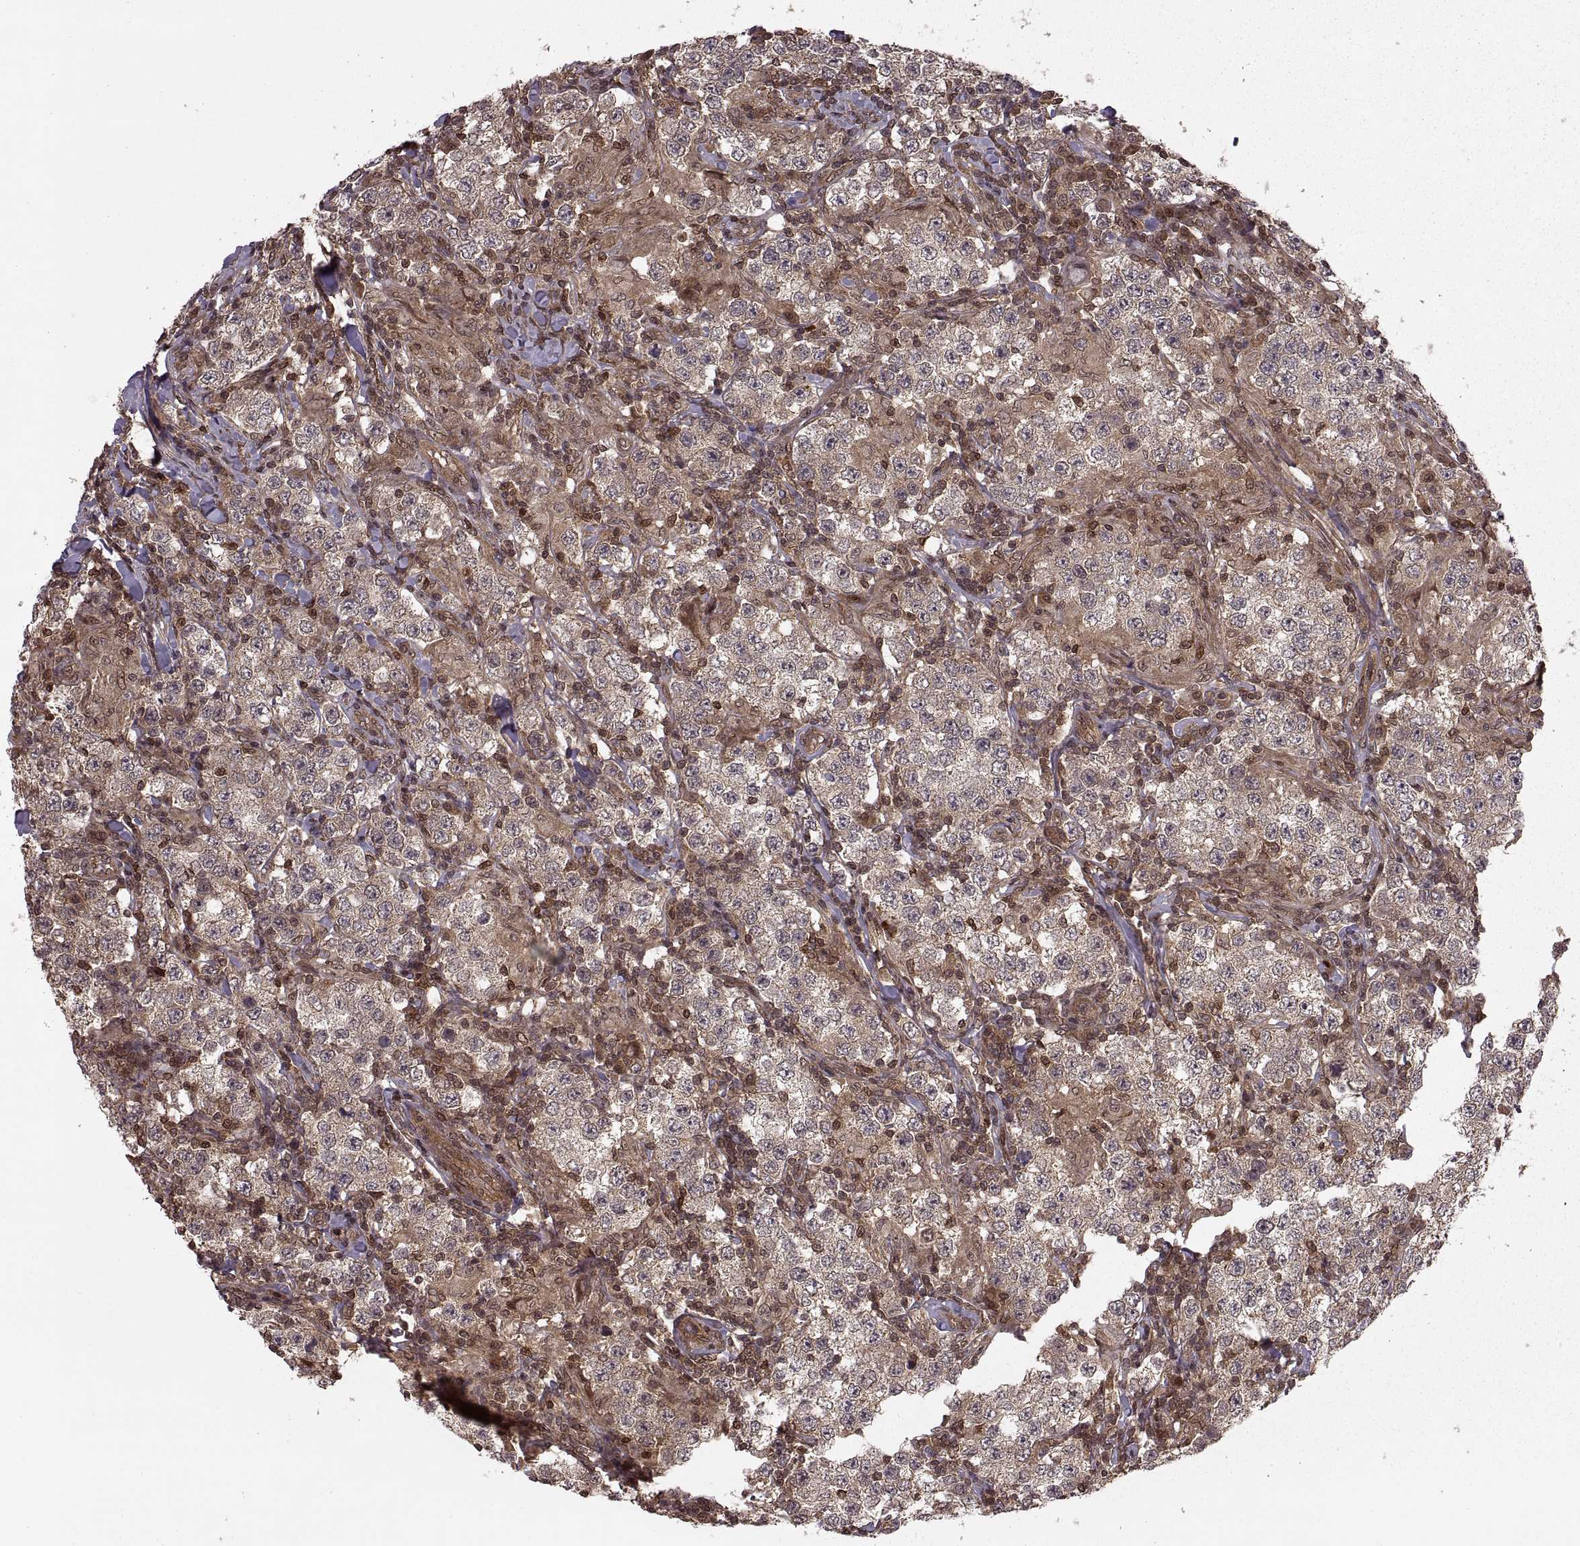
{"staining": {"intensity": "weak", "quantity": ">75%", "location": "cytoplasmic/membranous"}, "tissue": "testis cancer", "cell_type": "Tumor cells", "image_type": "cancer", "snomed": [{"axis": "morphology", "description": "Seminoma, NOS"}, {"axis": "morphology", "description": "Carcinoma, Embryonal, NOS"}, {"axis": "topography", "description": "Testis"}], "caption": "A low amount of weak cytoplasmic/membranous staining is appreciated in approximately >75% of tumor cells in testis cancer tissue. (Stains: DAB (3,3'-diaminobenzidine) in brown, nuclei in blue, Microscopy: brightfield microscopy at high magnification).", "gene": "DEDD", "patient": {"sex": "male", "age": 41}}